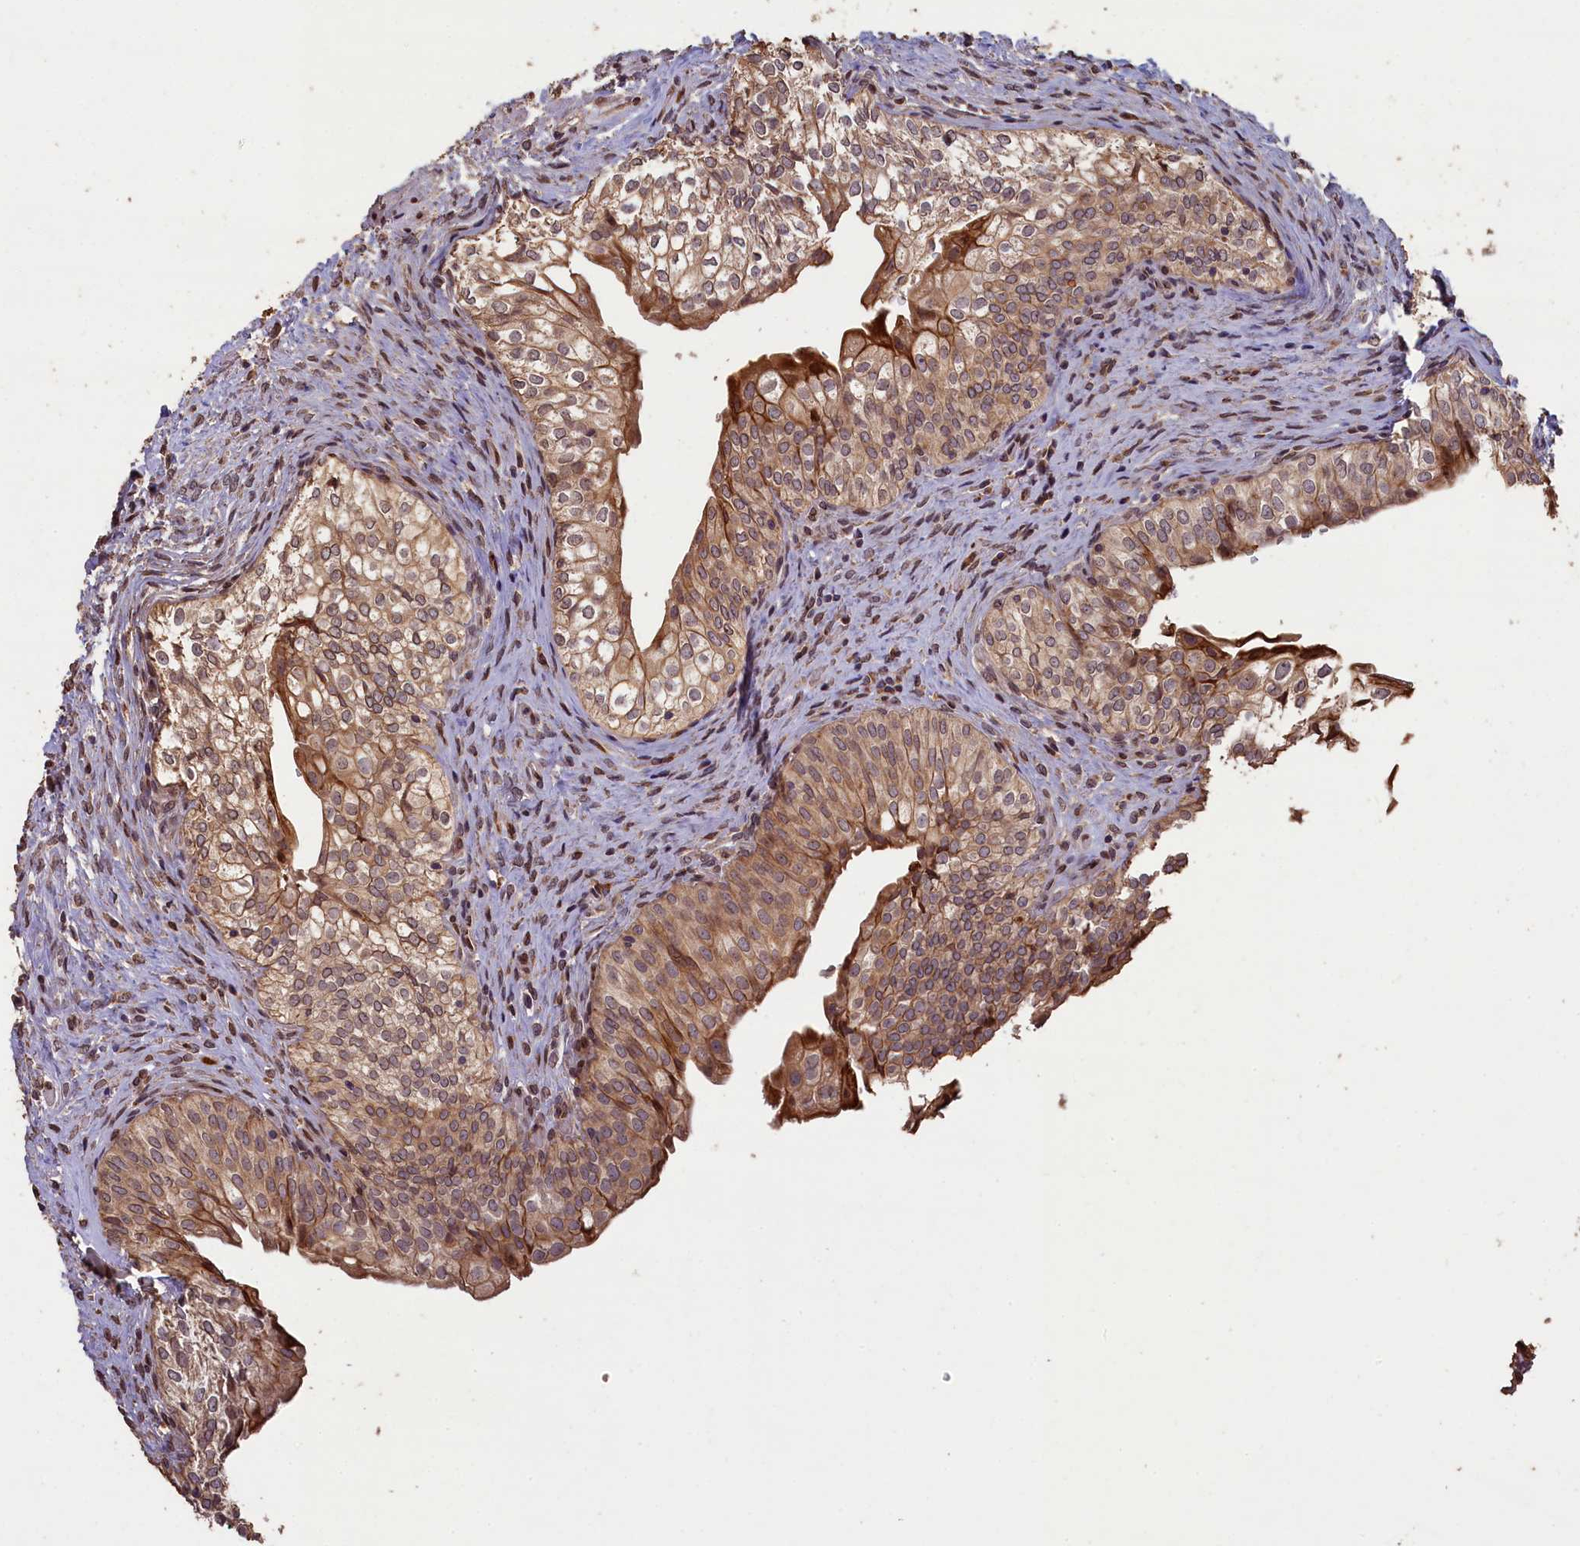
{"staining": {"intensity": "moderate", "quantity": ">75%", "location": "cytoplasmic/membranous"}, "tissue": "urinary bladder", "cell_type": "Urothelial cells", "image_type": "normal", "snomed": [{"axis": "morphology", "description": "Normal tissue, NOS"}, {"axis": "topography", "description": "Urinary bladder"}], "caption": "Urothelial cells reveal medium levels of moderate cytoplasmic/membranous expression in approximately >75% of cells in unremarkable human urinary bladder. (DAB (3,3'-diaminobenzidine) IHC with brightfield microscopy, high magnification).", "gene": "SLC38A7", "patient": {"sex": "male", "age": 55}}